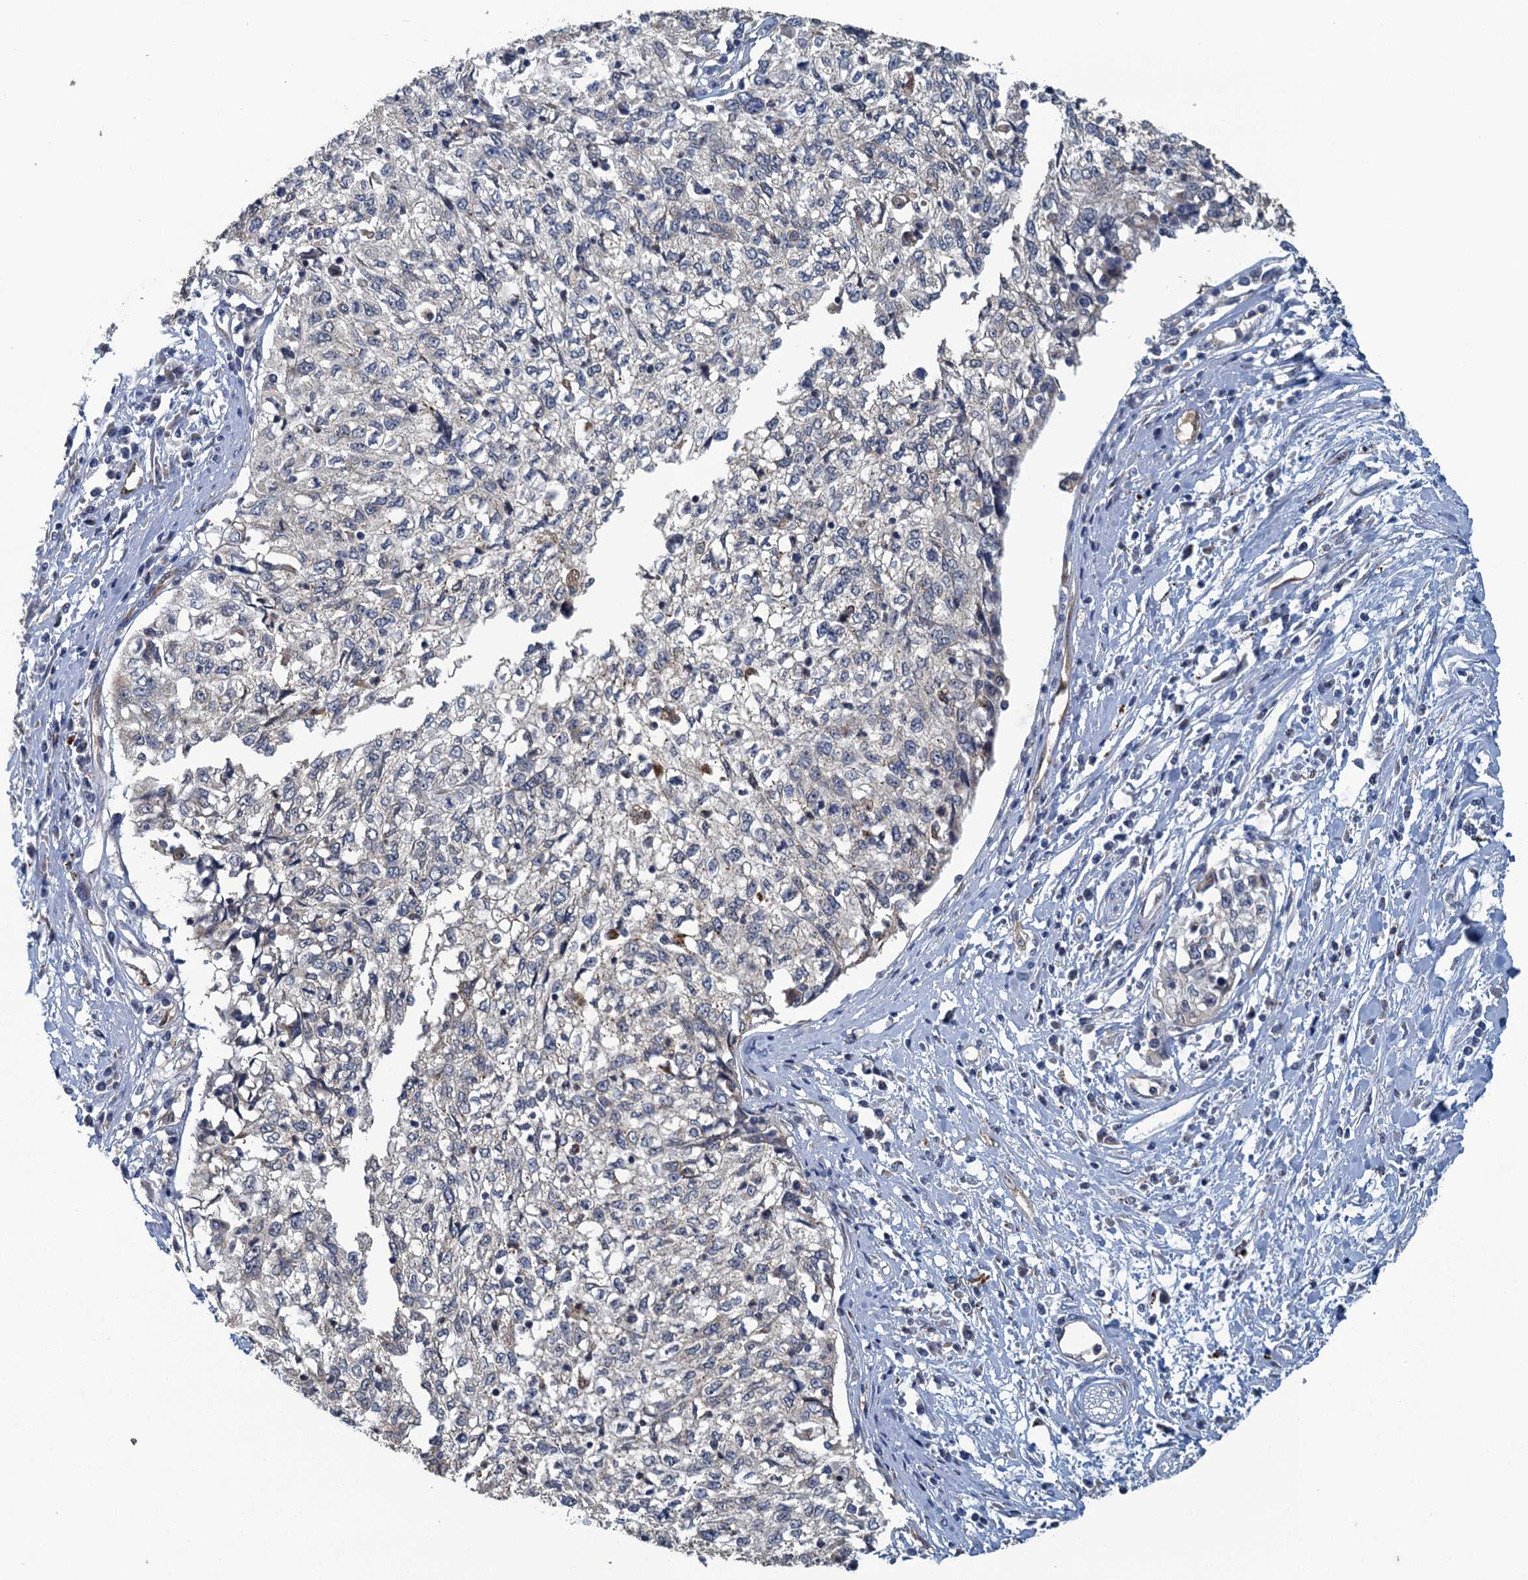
{"staining": {"intensity": "negative", "quantity": "none", "location": "none"}, "tissue": "cervical cancer", "cell_type": "Tumor cells", "image_type": "cancer", "snomed": [{"axis": "morphology", "description": "Squamous cell carcinoma, NOS"}, {"axis": "topography", "description": "Cervix"}], "caption": "Immunohistochemical staining of cervical cancer exhibits no significant staining in tumor cells.", "gene": "KBTBD8", "patient": {"sex": "female", "age": 57}}